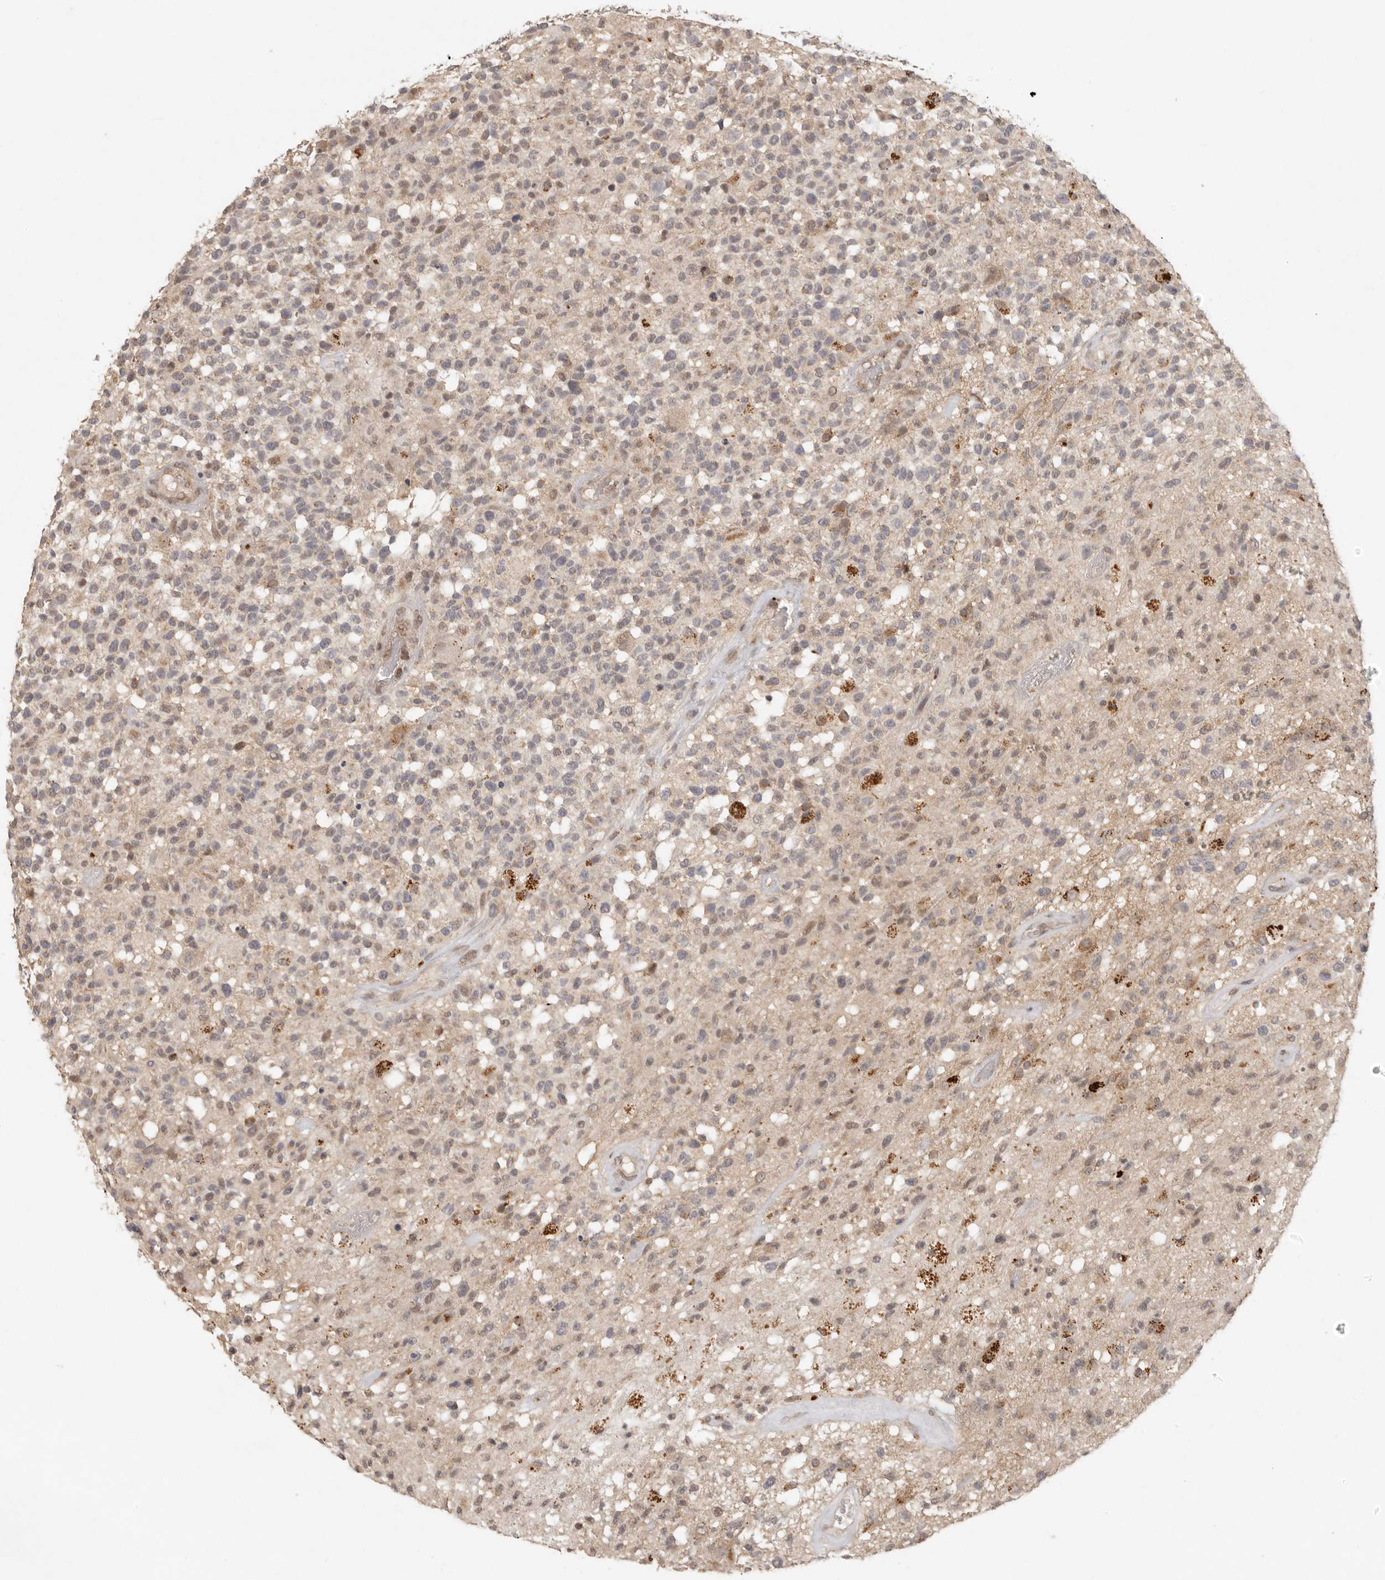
{"staining": {"intensity": "weak", "quantity": ">75%", "location": "cytoplasmic/membranous"}, "tissue": "glioma", "cell_type": "Tumor cells", "image_type": "cancer", "snomed": [{"axis": "morphology", "description": "Glioma, malignant, High grade"}, {"axis": "morphology", "description": "Glioblastoma, NOS"}, {"axis": "topography", "description": "Brain"}], "caption": "Tumor cells exhibit weak cytoplasmic/membranous expression in about >75% of cells in glioma. The staining was performed using DAB, with brown indicating positive protein expression. Nuclei are stained blue with hematoxylin.", "gene": "LRRC75A", "patient": {"sex": "male", "age": 60}}